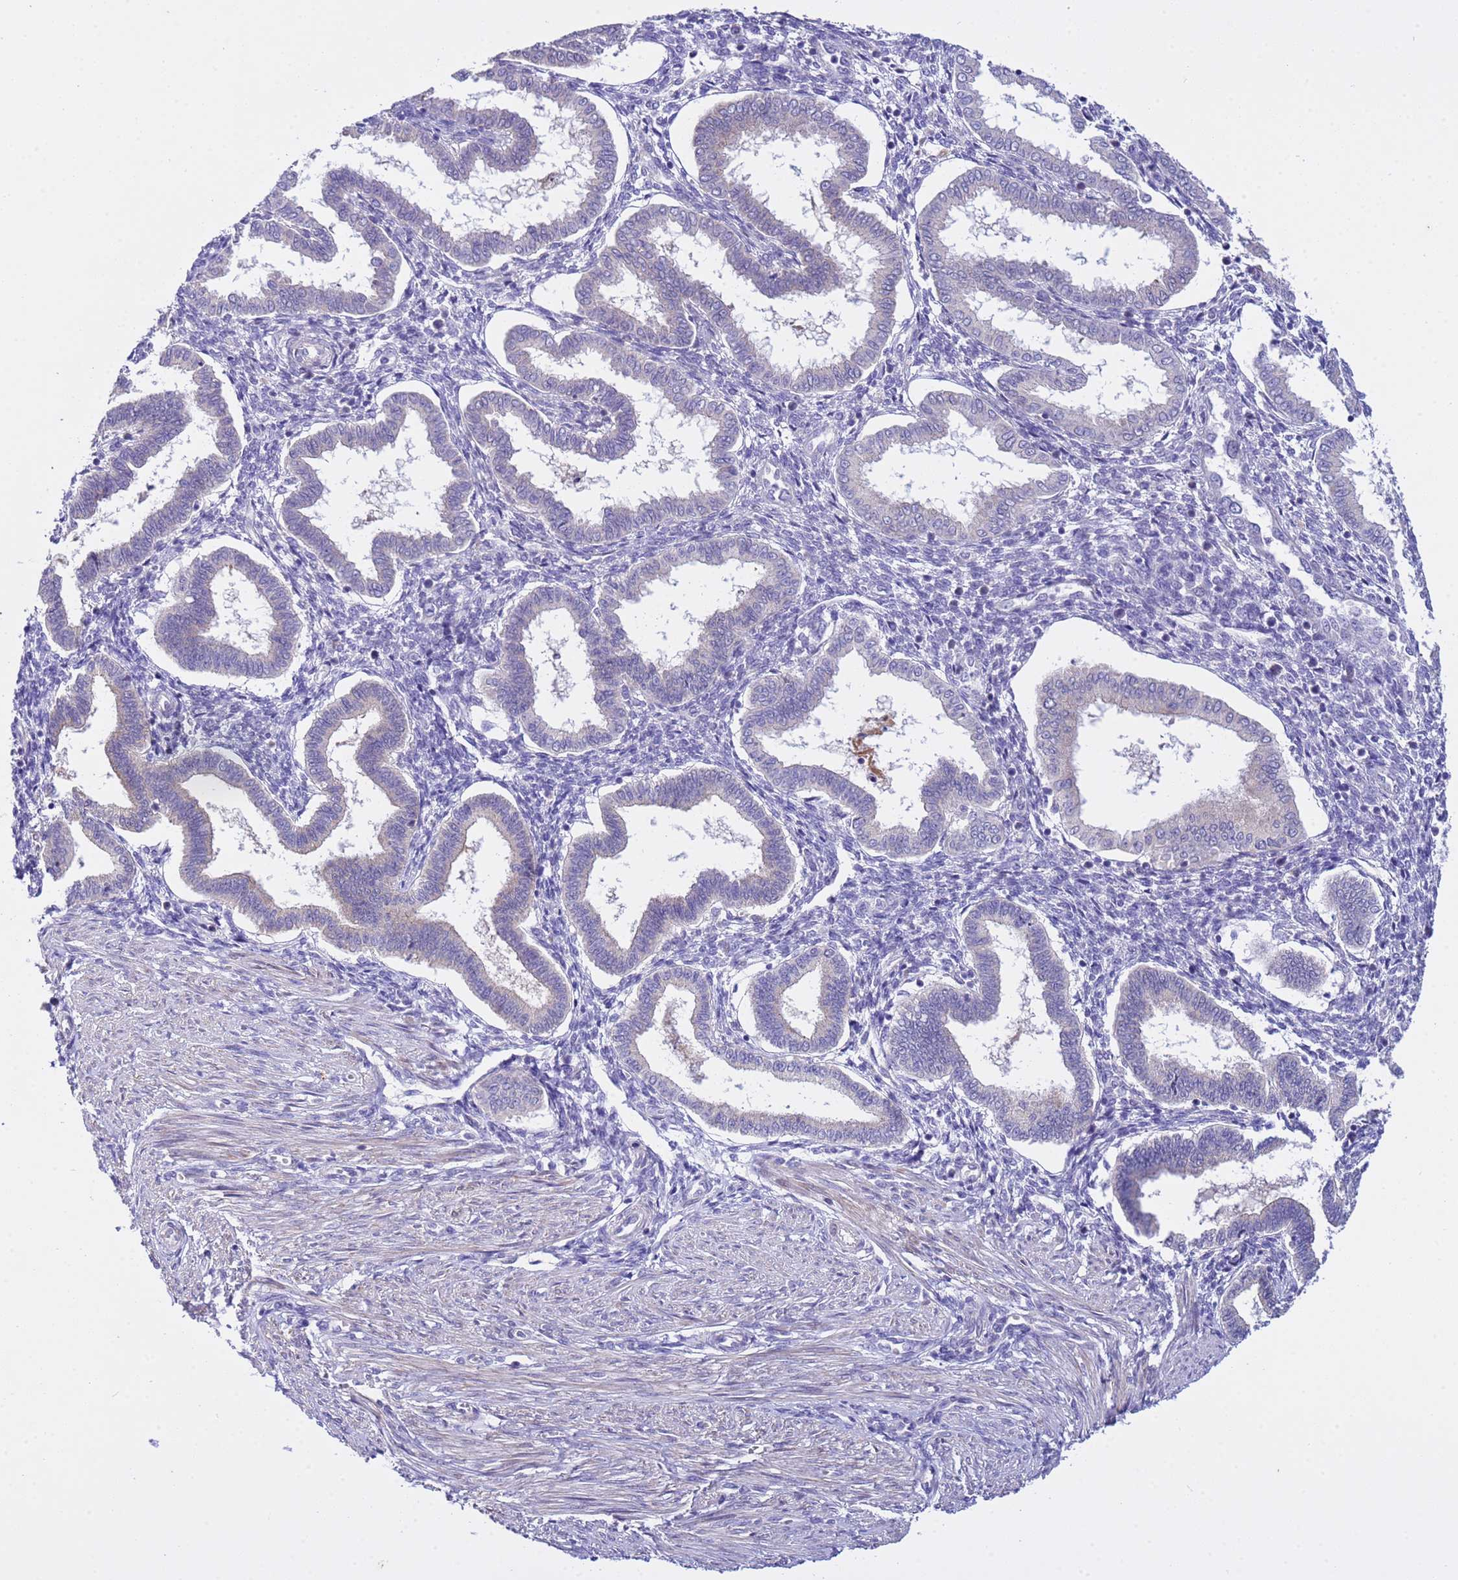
{"staining": {"intensity": "negative", "quantity": "none", "location": "none"}, "tissue": "endometrium", "cell_type": "Cells in endometrial stroma", "image_type": "normal", "snomed": [{"axis": "morphology", "description": "Normal tissue, NOS"}, {"axis": "topography", "description": "Endometrium"}], "caption": "Immunohistochemistry (IHC) image of normal human endometrium stained for a protein (brown), which shows no positivity in cells in endometrial stroma.", "gene": "IGSF11", "patient": {"sex": "female", "age": 24}}